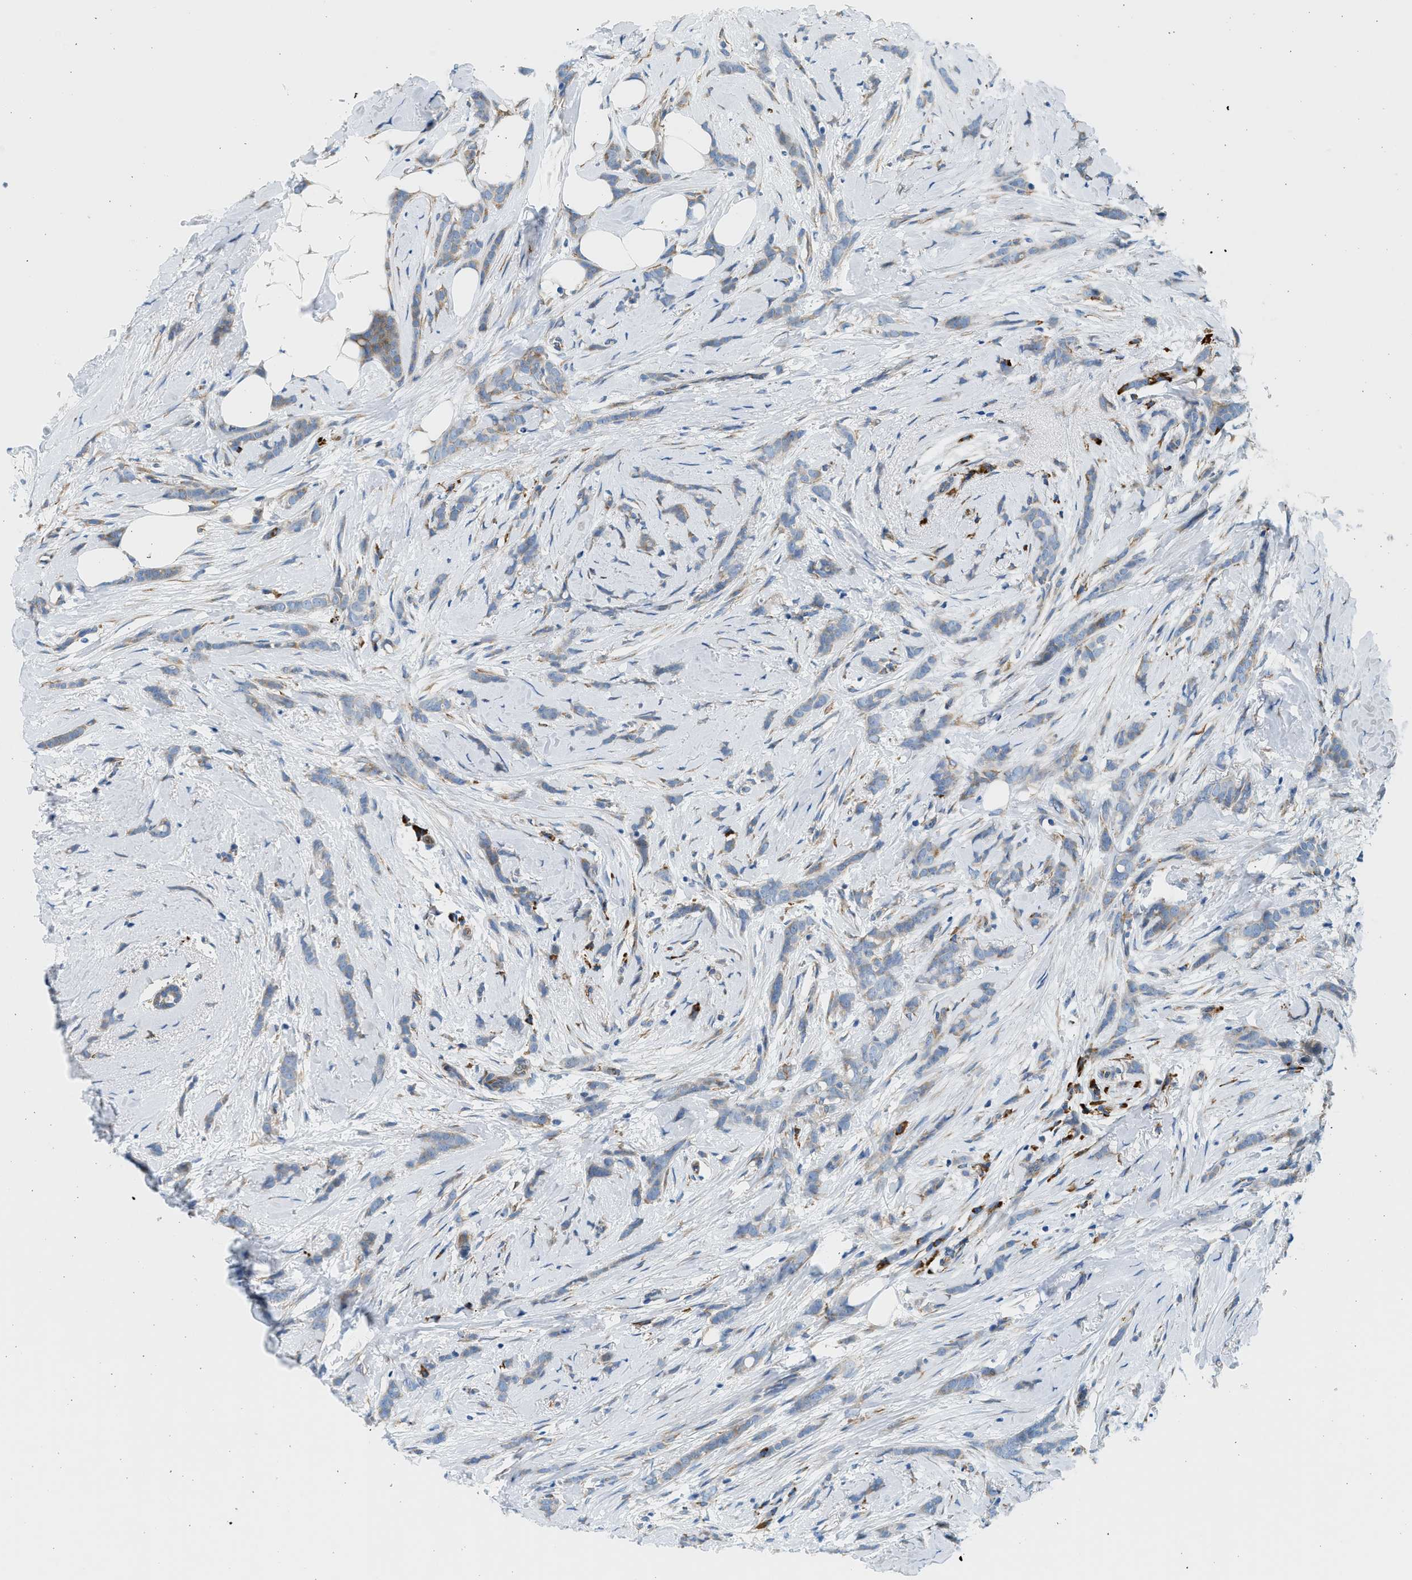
{"staining": {"intensity": "moderate", "quantity": "25%-75%", "location": "cytoplasmic/membranous"}, "tissue": "breast cancer", "cell_type": "Tumor cells", "image_type": "cancer", "snomed": [{"axis": "morphology", "description": "Lobular carcinoma, in situ"}, {"axis": "morphology", "description": "Lobular carcinoma"}, {"axis": "topography", "description": "Breast"}], "caption": "A medium amount of moderate cytoplasmic/membranous staining is appreciated in about 25%-75% of tumor cells in breast cancer tissue. The staining was performed using DAB, with brown indicating positive protein expression. Nuclei are stained blue with hematoxylin.", "gene": "CNTN6", "patient": {"sex": "female", "age": 41}}